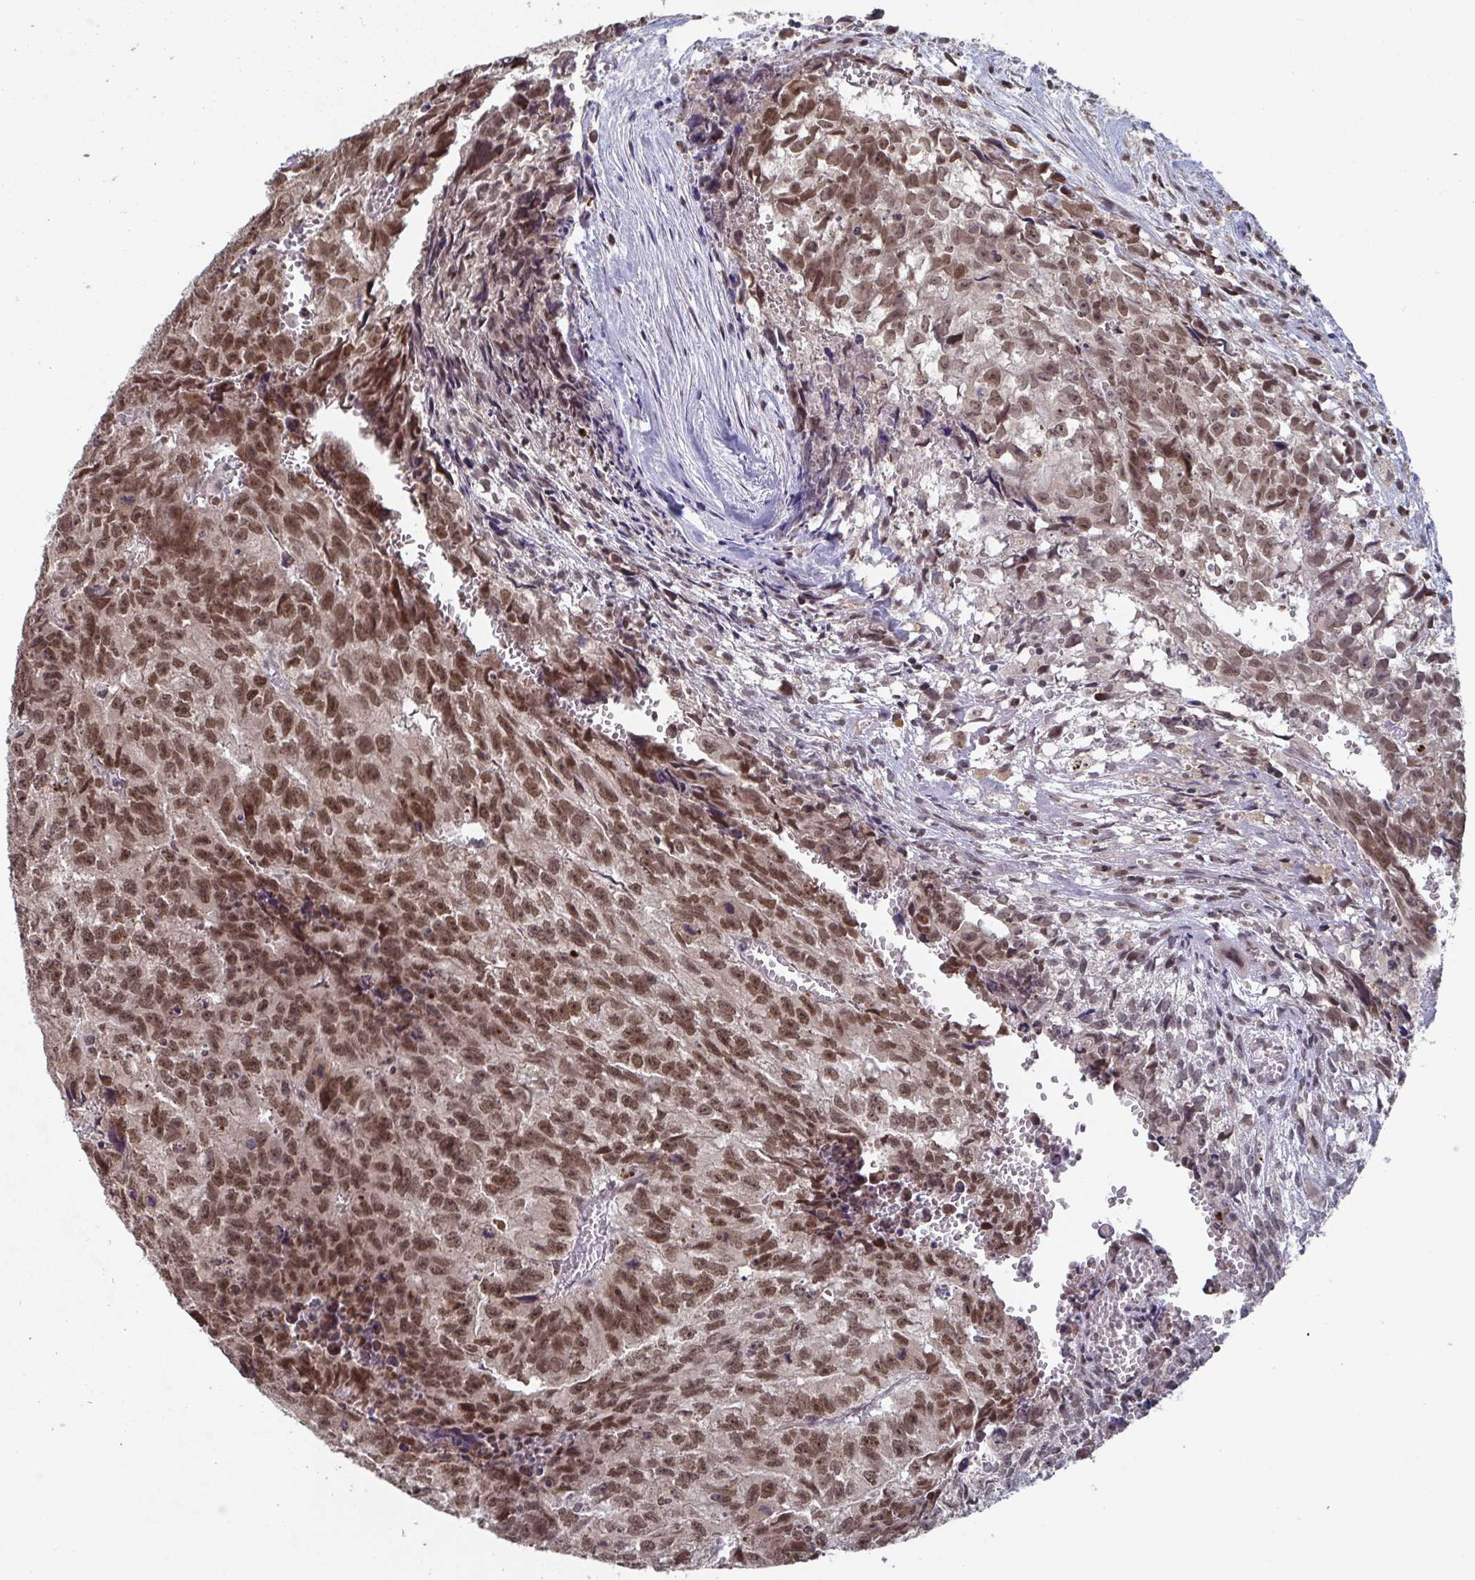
{"staining": {"intensity": "moderate", "quantity": ">75%", "location": "nuclear"}, "tissue": "testis cancer", "cell_type": "Tumor cells", "image_type": "cancer", "snomed": [{"axis": "morphology", "description": "Carcinoma, Embryonal, NOS"}, {"axis": "morphology", "description": "Teratoma, malignant, NOS"}, {"axis": "topography", "description": "Testis"}], "caption": "A brown stain highlights moderate nuclear expression of a protein in embryonal carcinoma (testis) tumor cells. The protein is stained brown, and the nuclei are stained in blue (DAB (3,3'-diaminobenzidine) IHC with brightfield microscopy, high magnification).", "gene": "JMJD1C", "patient": {"sex": "male", "age": 24}}